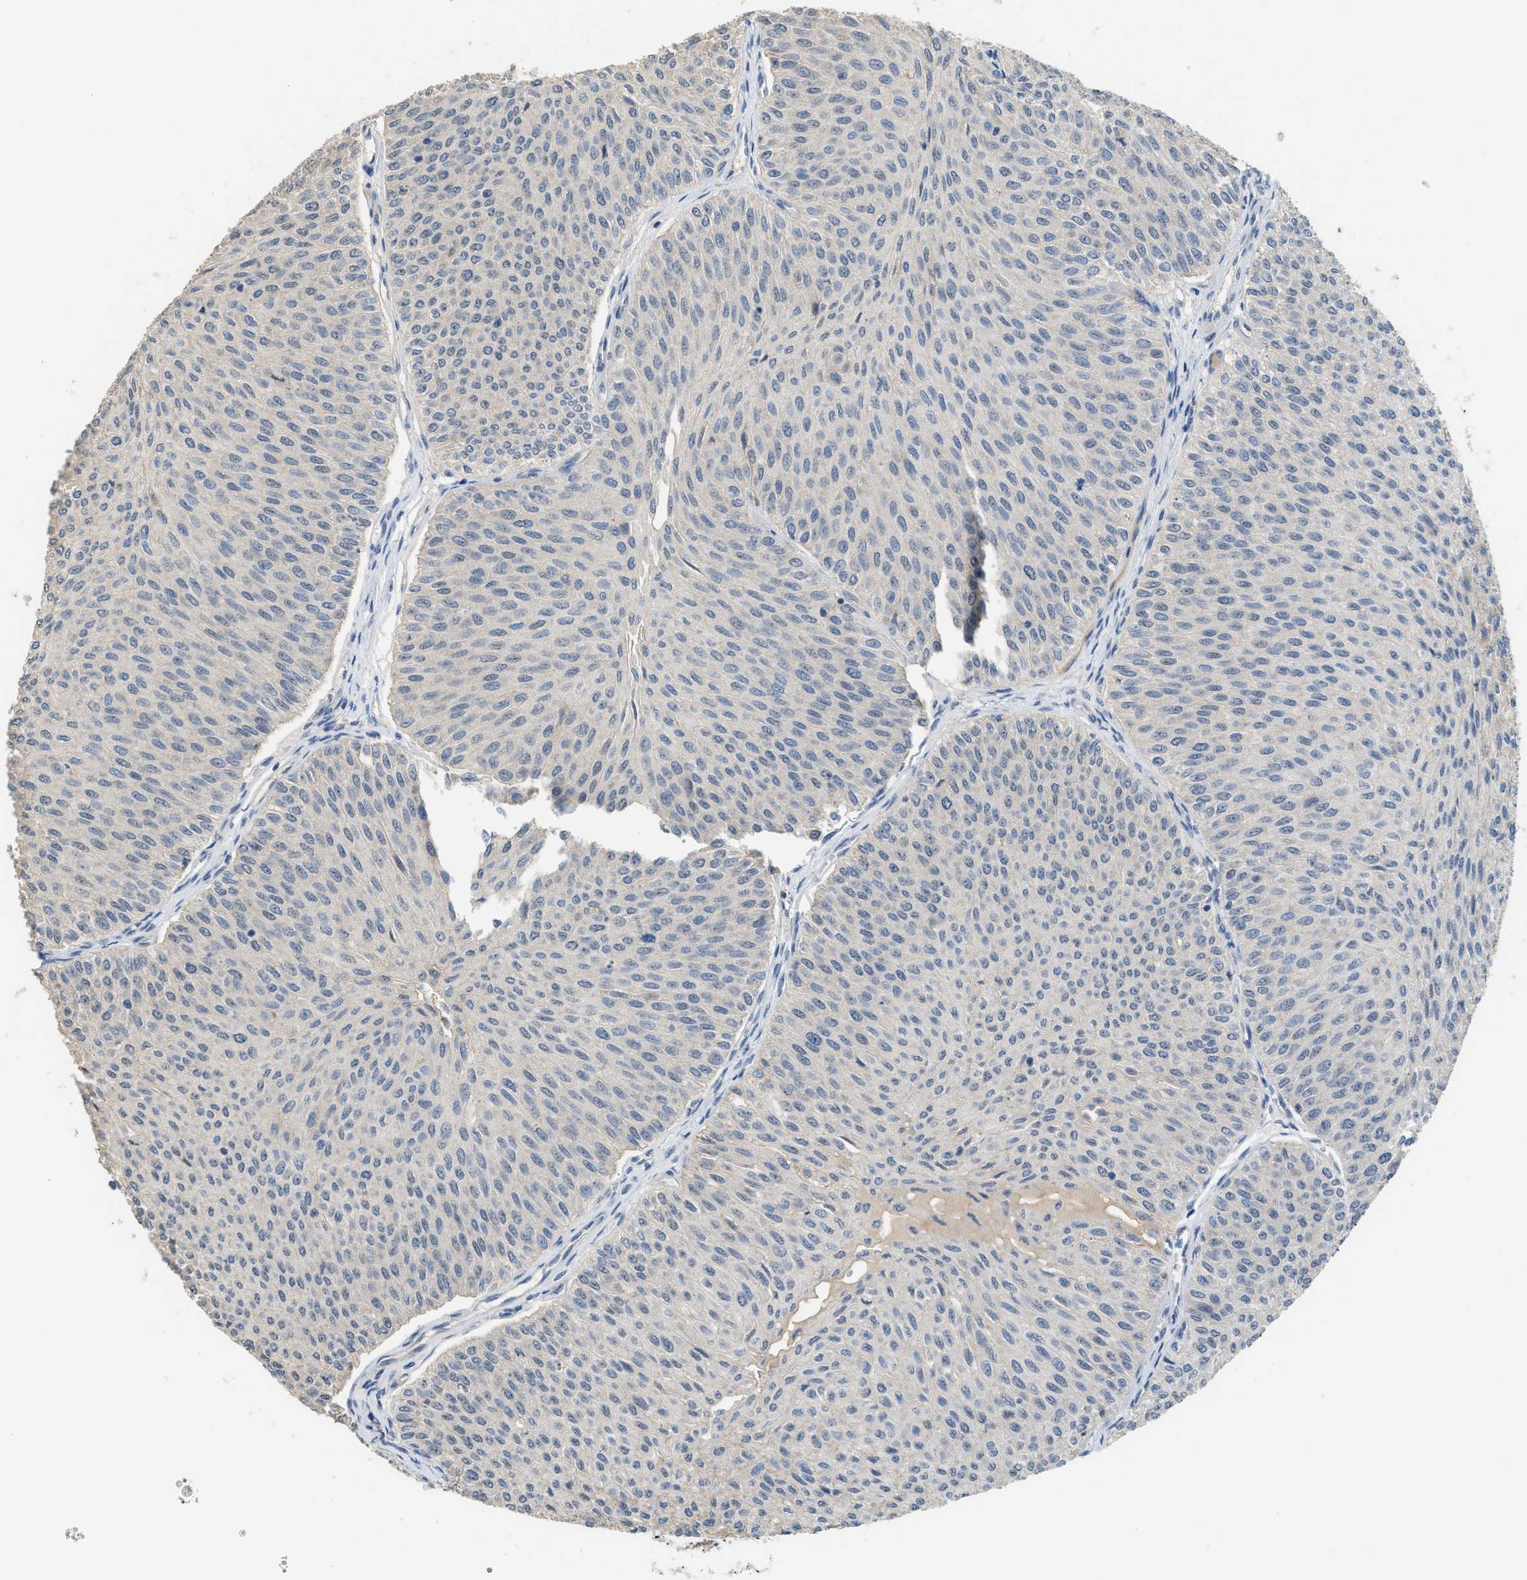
{"staining": {"intensity": "negative", "quantity": "none", "location": "none"}, "tissue": "urothelial cancer", "cell_type": "Tumor cells", "image_type": "cancer", "snomed": [{"axis": "morphology", "description": "Urothelial carcinoma, Low grade"}, {"axis": "topography", "description": "Urinary bladder"}], "caption": "IHC micrograph of human urothelial carcinoma (low-grade) stained for a protein (brown), which demonstrates no expression in tumor cells.", "gene": "RHBDF2", "patient": {"sex": "male", "age": 78}}